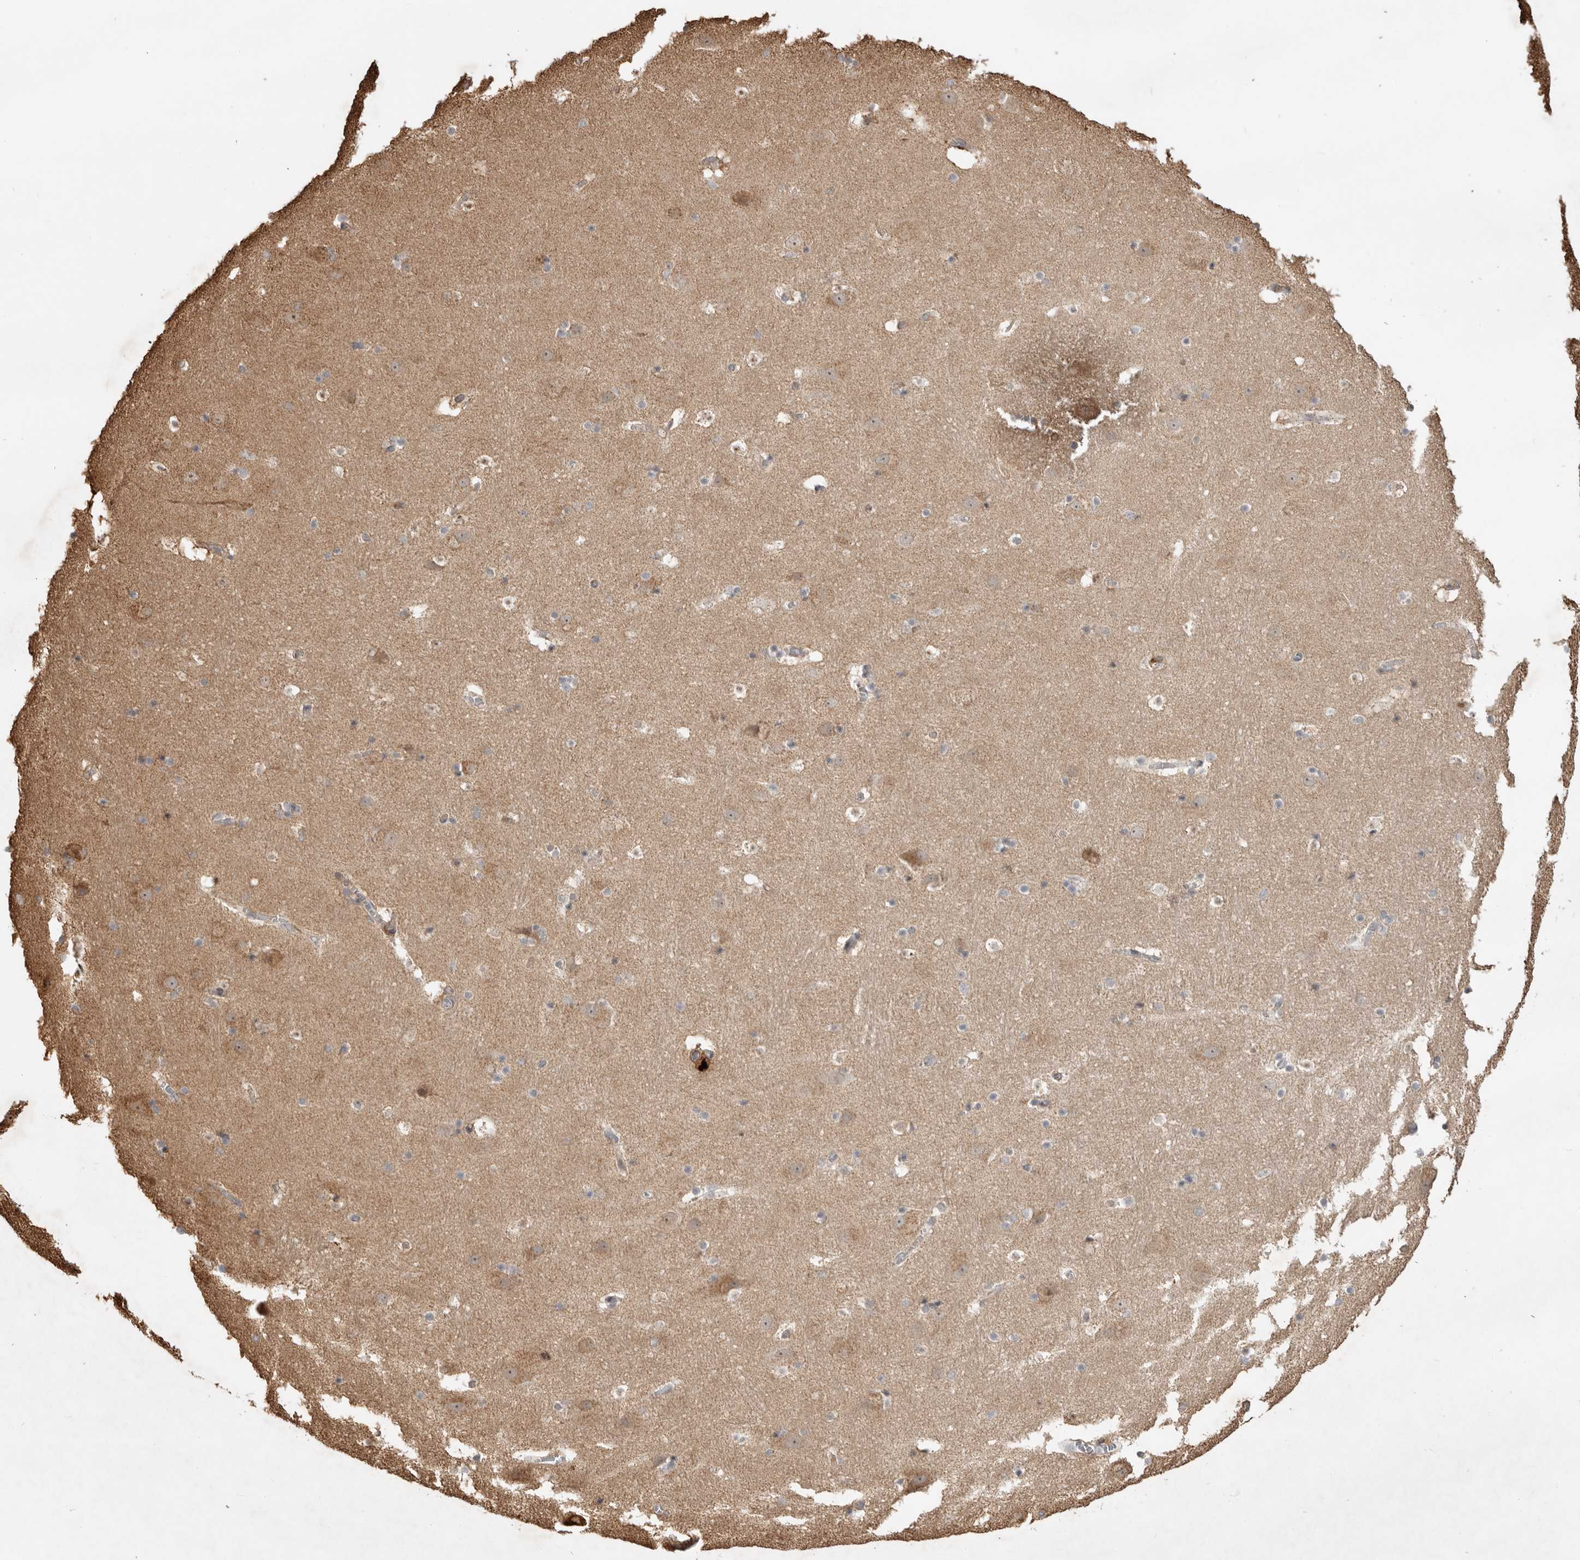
{"staining": {"intensity": "moderate", "quantity": "25%-75%", "location": "cytoplasmic/membranous"}, "tissue": "hippocampus", "cell_type": "Glial cells", "image_type": "normal", "snomed": [{"axis": "morphology", "description": "Normal tissue, NOS"}, {"axis": "topography", "description": "Hippocampus"}], "caption": "This histopathology image demonstrates immunohistochemistry (IHC) staining of unremarkable human hippocampus, with medium moderate cytoplasmic/membranous expression in about 25%-75% of glial cells.", "gene": "DPH7", "patient": {"sex": "male", "age": 45}}